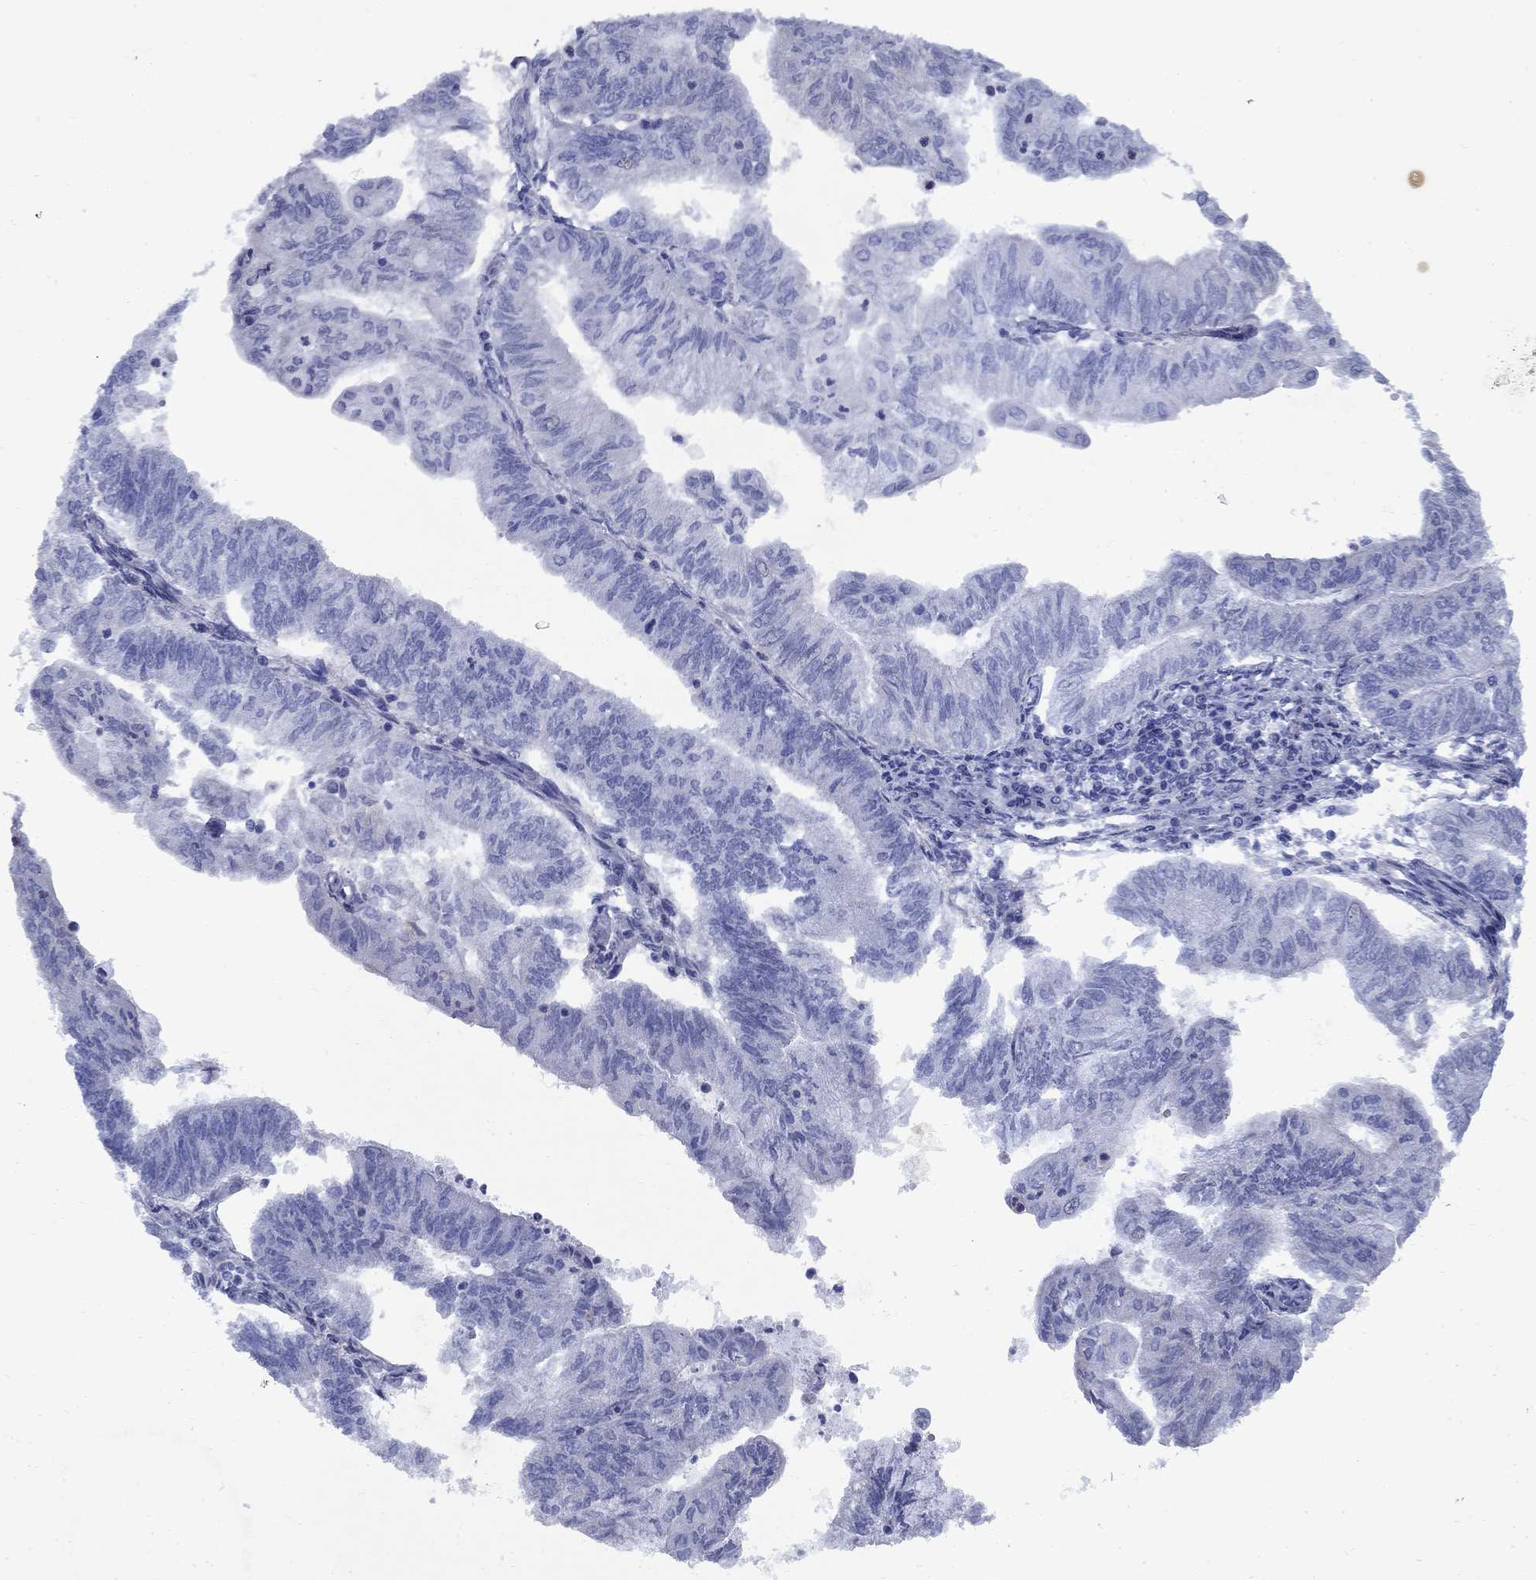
{"staining": {"intensity": "negative", "quantity": "none", "location": "none"}, "tissue": "endometrial cancer", "cell_type": "Tumor cells", "image_type": "cancer", "snomed": [{"axis": "morphology", "description": "Adenocarcinoma, NOS"}, {"axis": "topography", "description": "Endometrium"}], "caption": "This is an immunohistochemistry (IHC) photomicrograph of human endometrial cancer. There is no positivity in tumor cells.", "gene": "STAB2", "patient": {"sex": "female", "age": 59}}